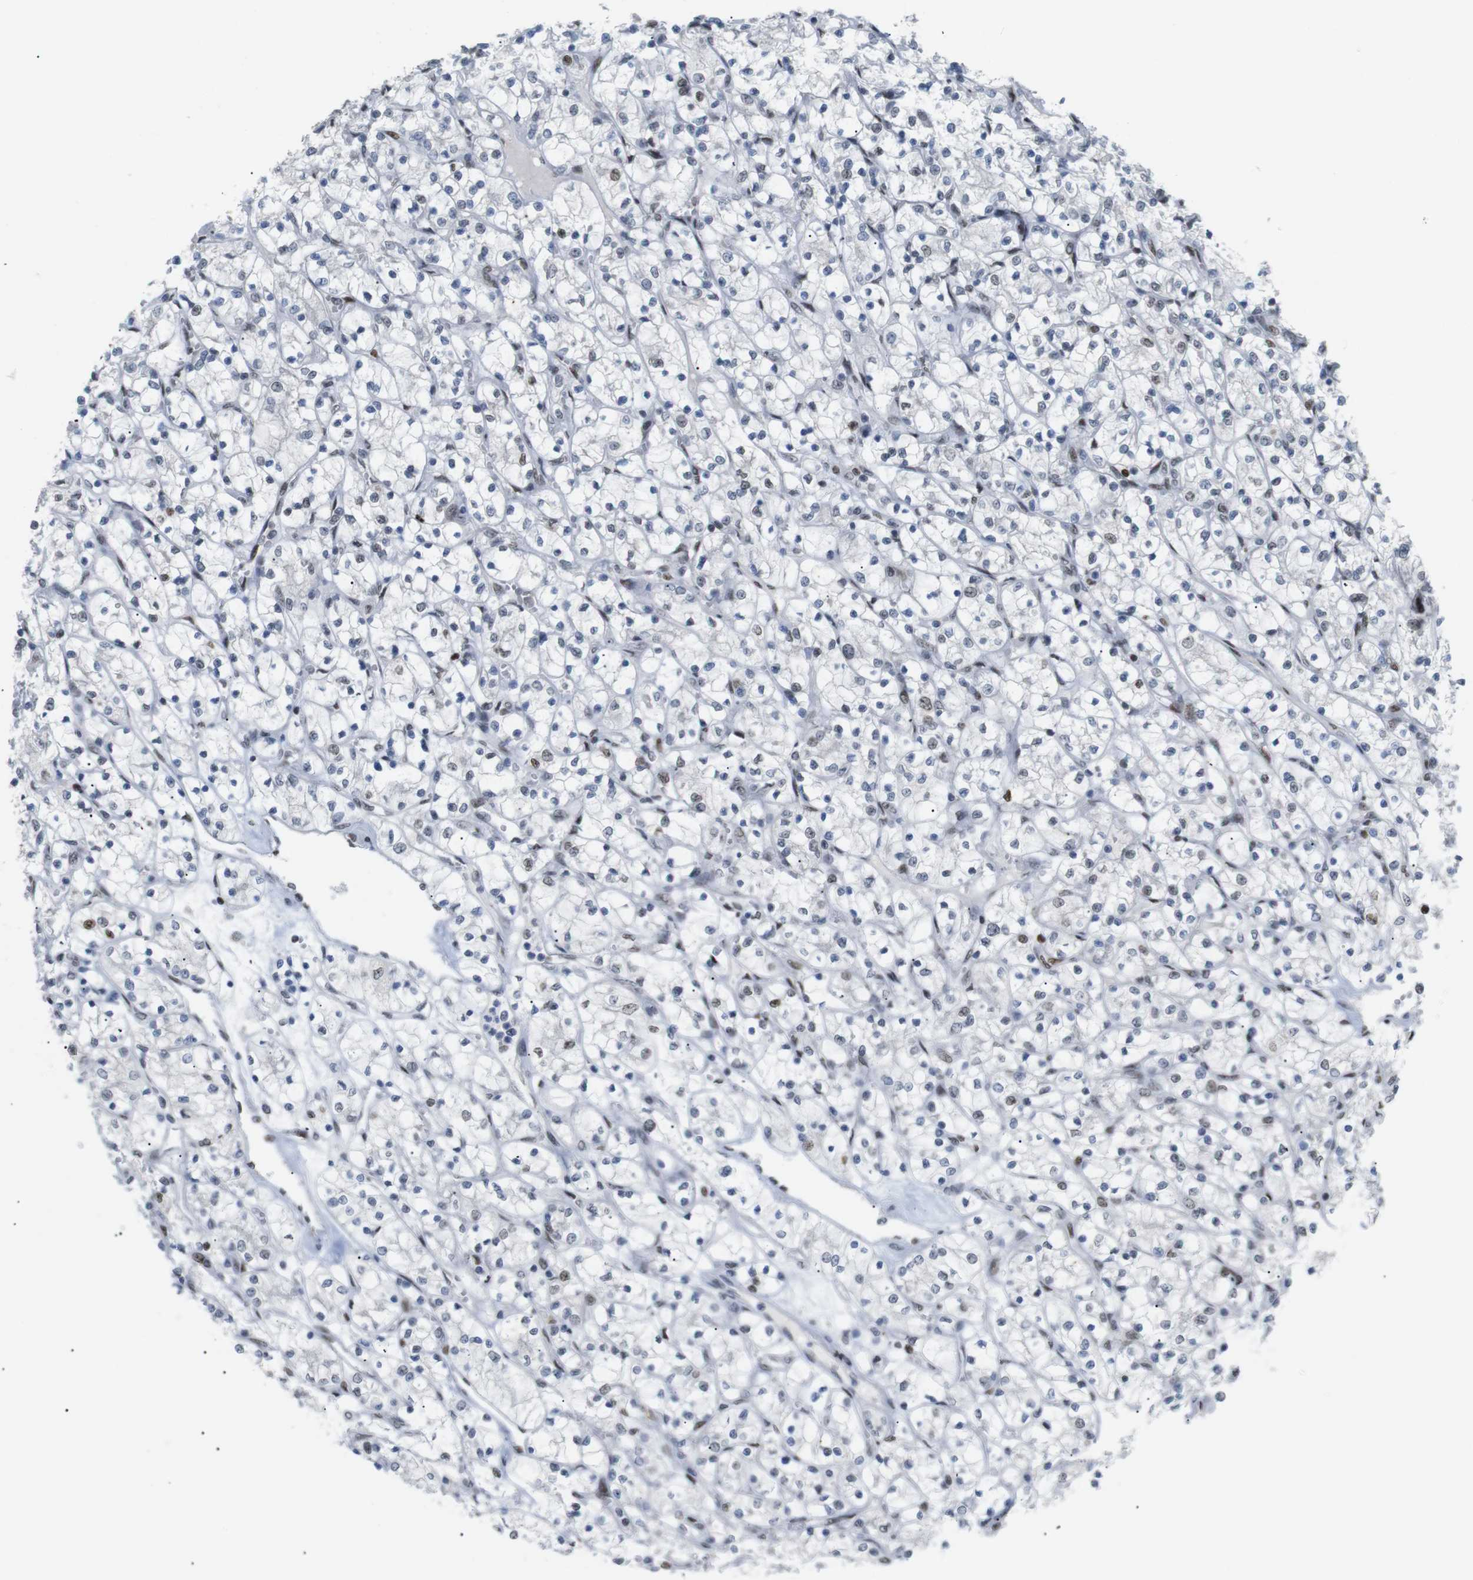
{"staining": {"intensity": "weak", "quantity": "25%-75%", "location": "nuclear"}, "tissue": "renal cancer", "cell_type": "Tumor cells", "image_type": "cancer", "snomed": [{"axis": "morphology", "description": "Adenocarcinoma, NOS"}, {"axis": "topography", "description": "Kidney"}], "caption": "Immunohistochemistry (DAB (3,3'-diaminobenzidine)) staining of renal cancer displays weak nuclear protein positivity in approximately 25%-75% of tumor cells. (DAB (3,3'-diaminobenzidine) = brown stain, brightfield microscopy at high magnification).", "gene": "RIOX2", "patient": {"sex": "female", "age": 69}}